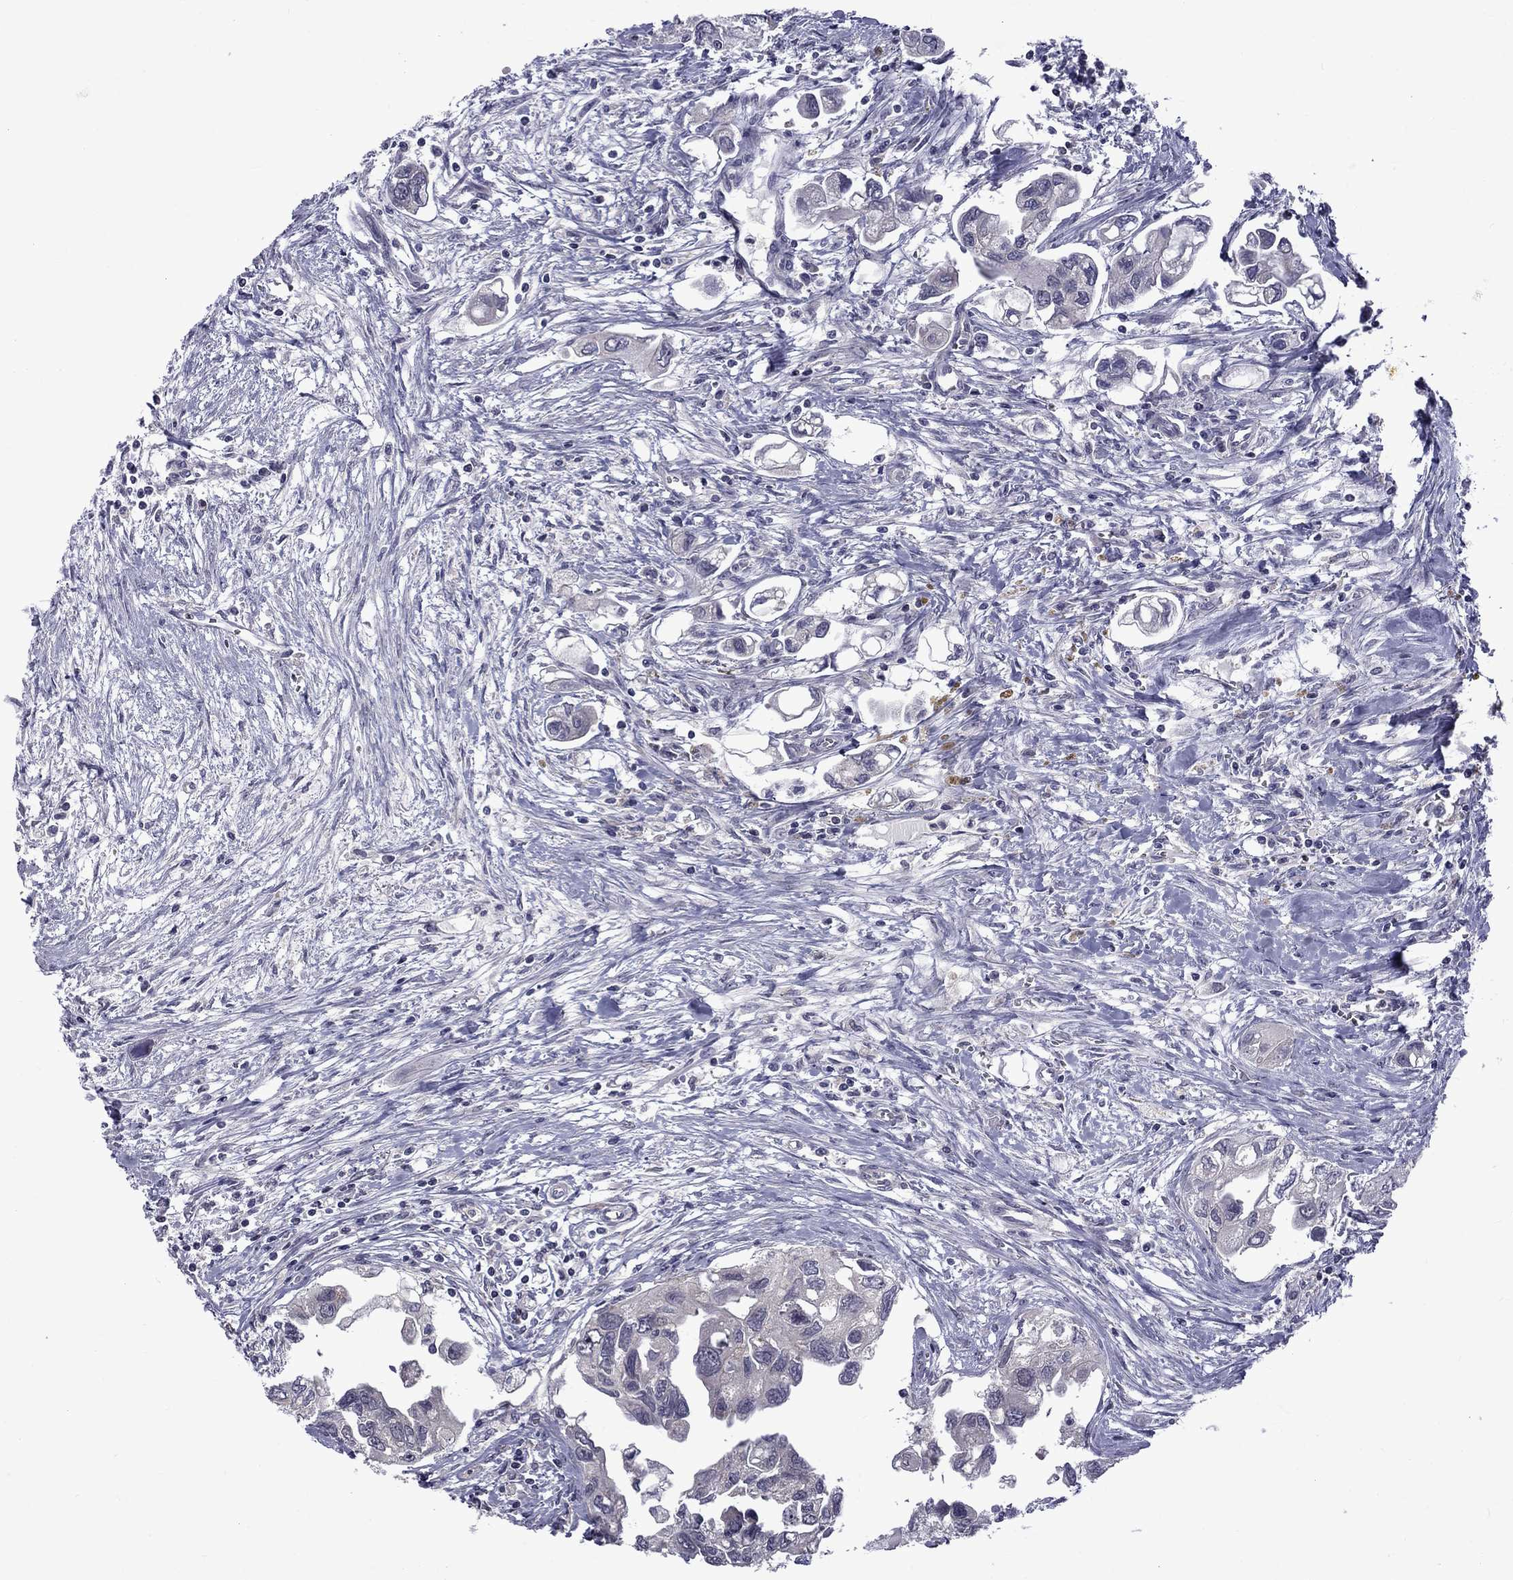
{"staining": {"intensity": "negative", "quantity": "none", "location": "none"}, "tissue": "urothelial cancer", "cell_type": "Tumor cells", "image_type": "cancer", "snomed": [{"axis": "morphology", "description": "Urothelial carcinoma, High grade"}, {"axis": "topography", "description": "Urinary bladder"}], "caption": "Immunohistochemistry (IHC) of human urothelial cancer displays no positivity in tumor cells. The staining was performed using DAB to visualize the protein expression in brown, while the nuclei were stained in blue with hematoxylin (Magnification: 20x).", "gene": "SNTA1", "patient": {"sex": "male", "age": 59}}